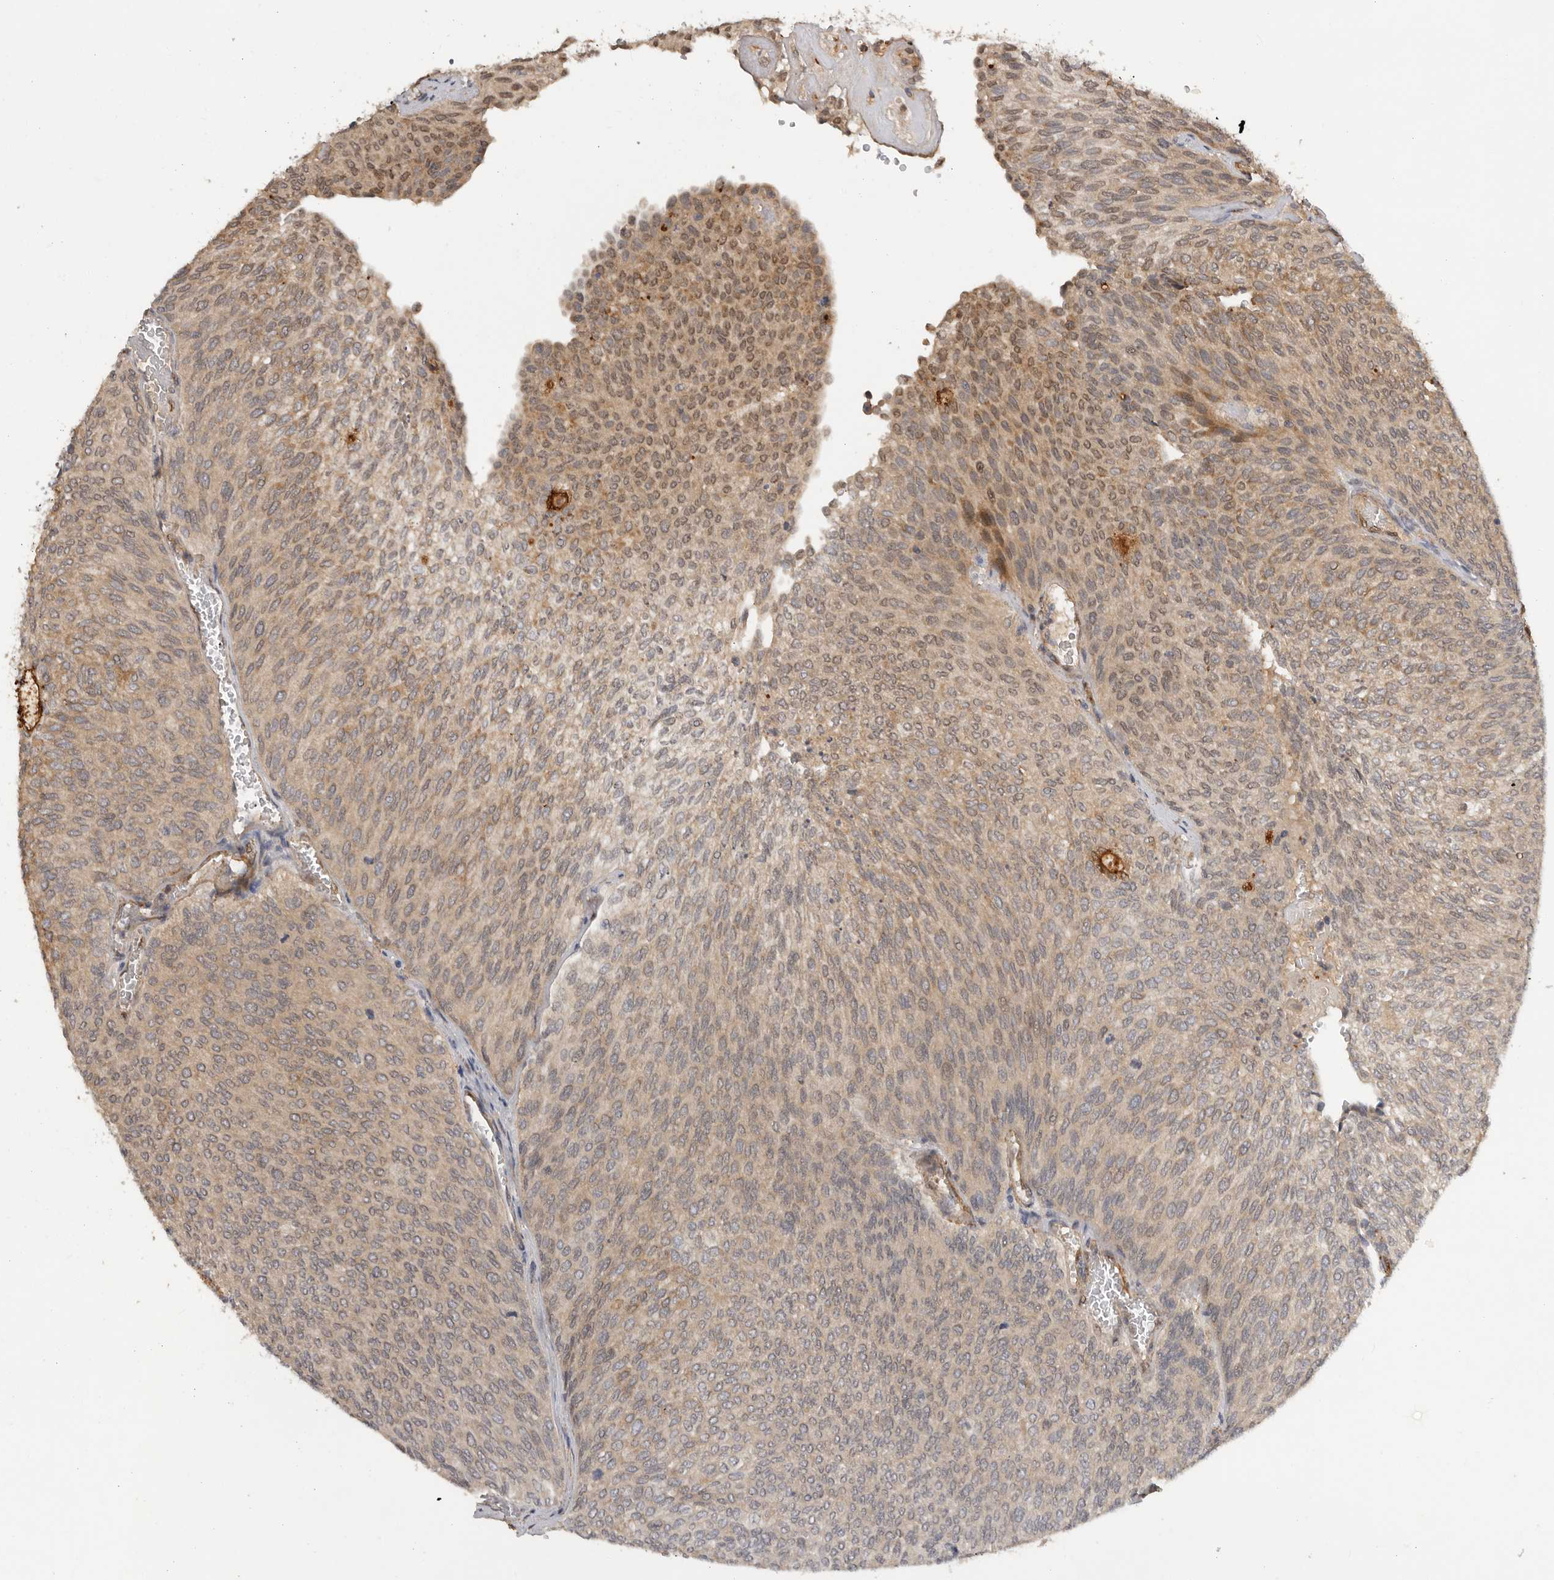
{"staining": {"intensity": "weak", "quantity": "25%-75%", "location": "cytoplasmic/membranous,nuclear"}, "tissue": "urothelial cancer", "cell_type": "Tumor cells", "image_type": "cancer", "snomed": [{"axis": "morphology", "description": "Urothelial carcinoma, Low grade"}, {"axis": "topography", "description": "Urinary bladder"}], "caption": "A brown stain highlights weak cytoplasmic/membranous and nuclear expression of a protein in urothelial carcinoma (low-grade) tumor cells.", "gene": "RNF157", "patient": {"sex": "female", "age": 79}}